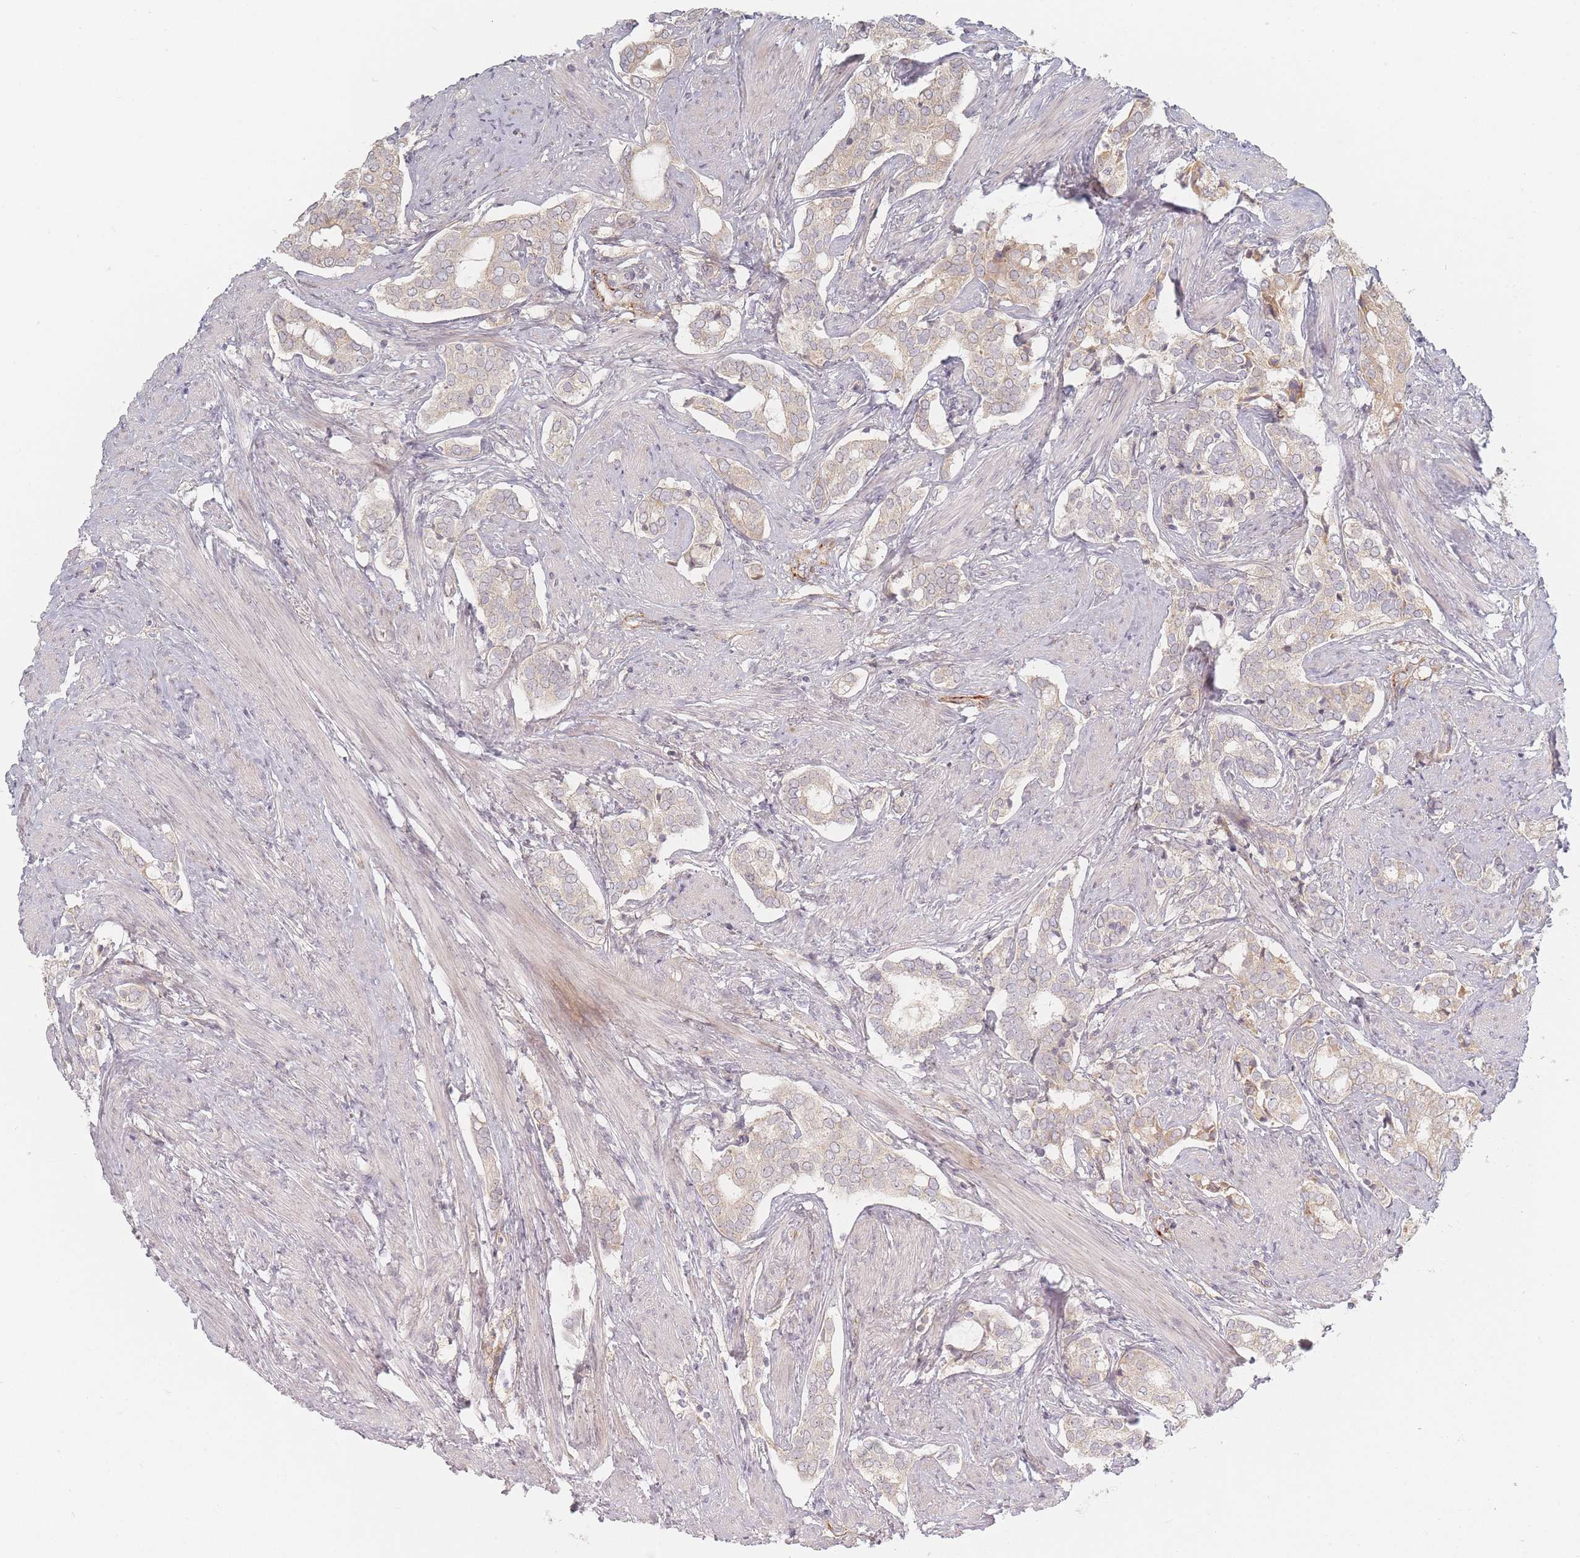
{"staining": {"intensity": "weak", "quantity": ">75%", "location": "cytoplasmic/membranous"}, "tissue": "prostate cancer", "cell_type": "Tumor cells", "image_type": "cancer", "snomed": [{"axis": "morphology", "description": "Adenocarcinoma, High grade"}, {"axis": "topography", "description": "Prostate"}], "caption": "Prostate adenocarcinoma (high-grade) stained with immunohistochemistry demonstrates weak cytoplasmic/membranous expression in approximately >75% of tumor cells. Ihc stains the protein of interest in brown and the nuclei are stained blue.", "gene": "ZKSCAN7", "patient": {"sex": "male", "age": 71}}